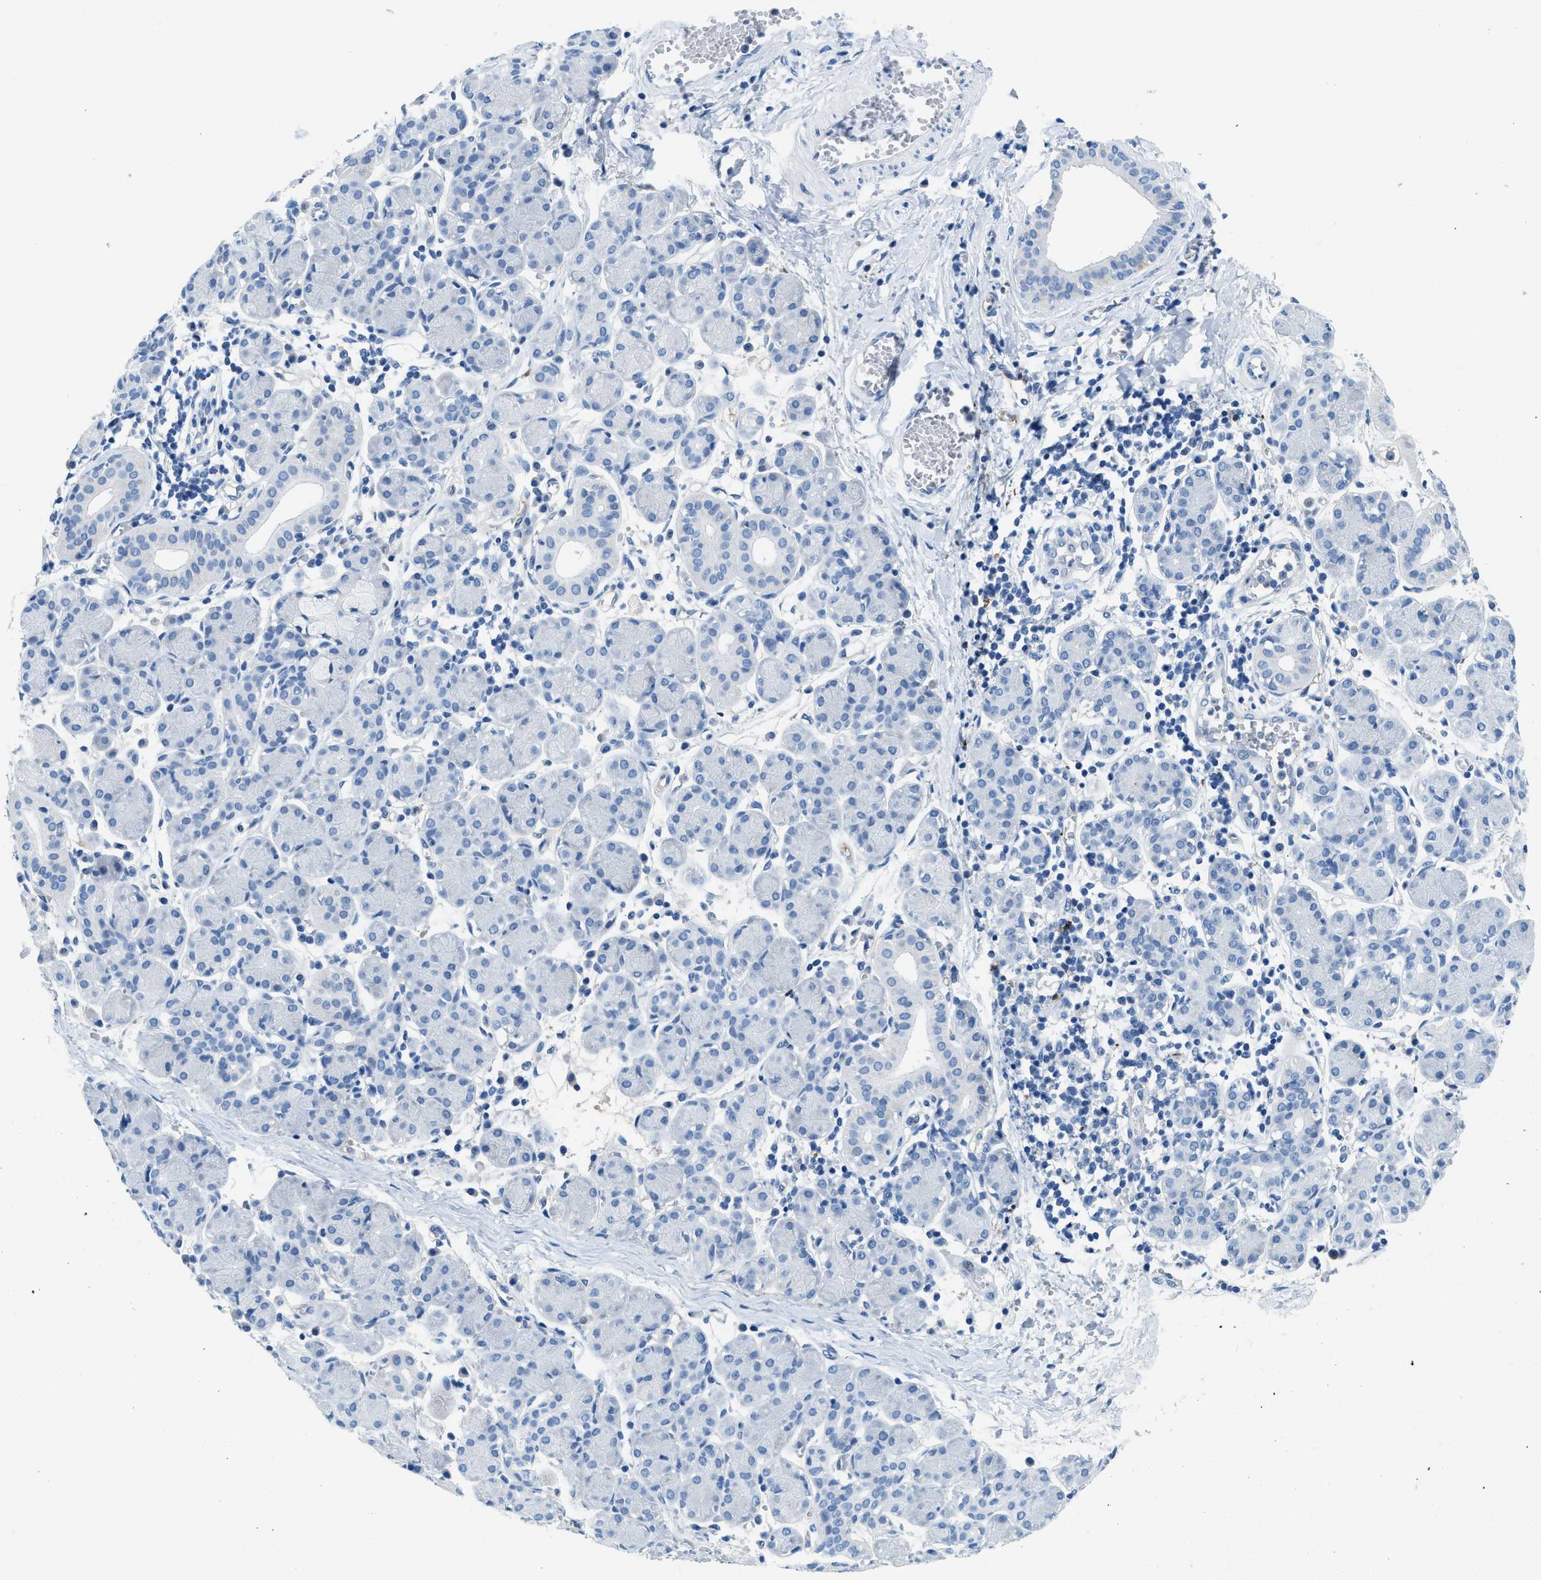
{"staining": {"intensity": "negative", "quantity": "none", "location": "none"}, "tissue": "salivary gland", "cell_type": "Glandular cells", "image_type": "normal", "snomed": [{"axis": "morphology", "description": "Normal tissue, NOS"}, {"axis": "morphology", "description": "Inflammation, NOS"}, {"axis": "topography", "description": "Lymph node"}, {"axis": "topography", "description": "Salivary gland"}], "caption": "This is an immunohistochemistry photomicrograph of unremarkable human salivary gland. There is no positivity in glandular cells.", "gene": "MBL2", "patient": {"sex": "male", "age": 3}}